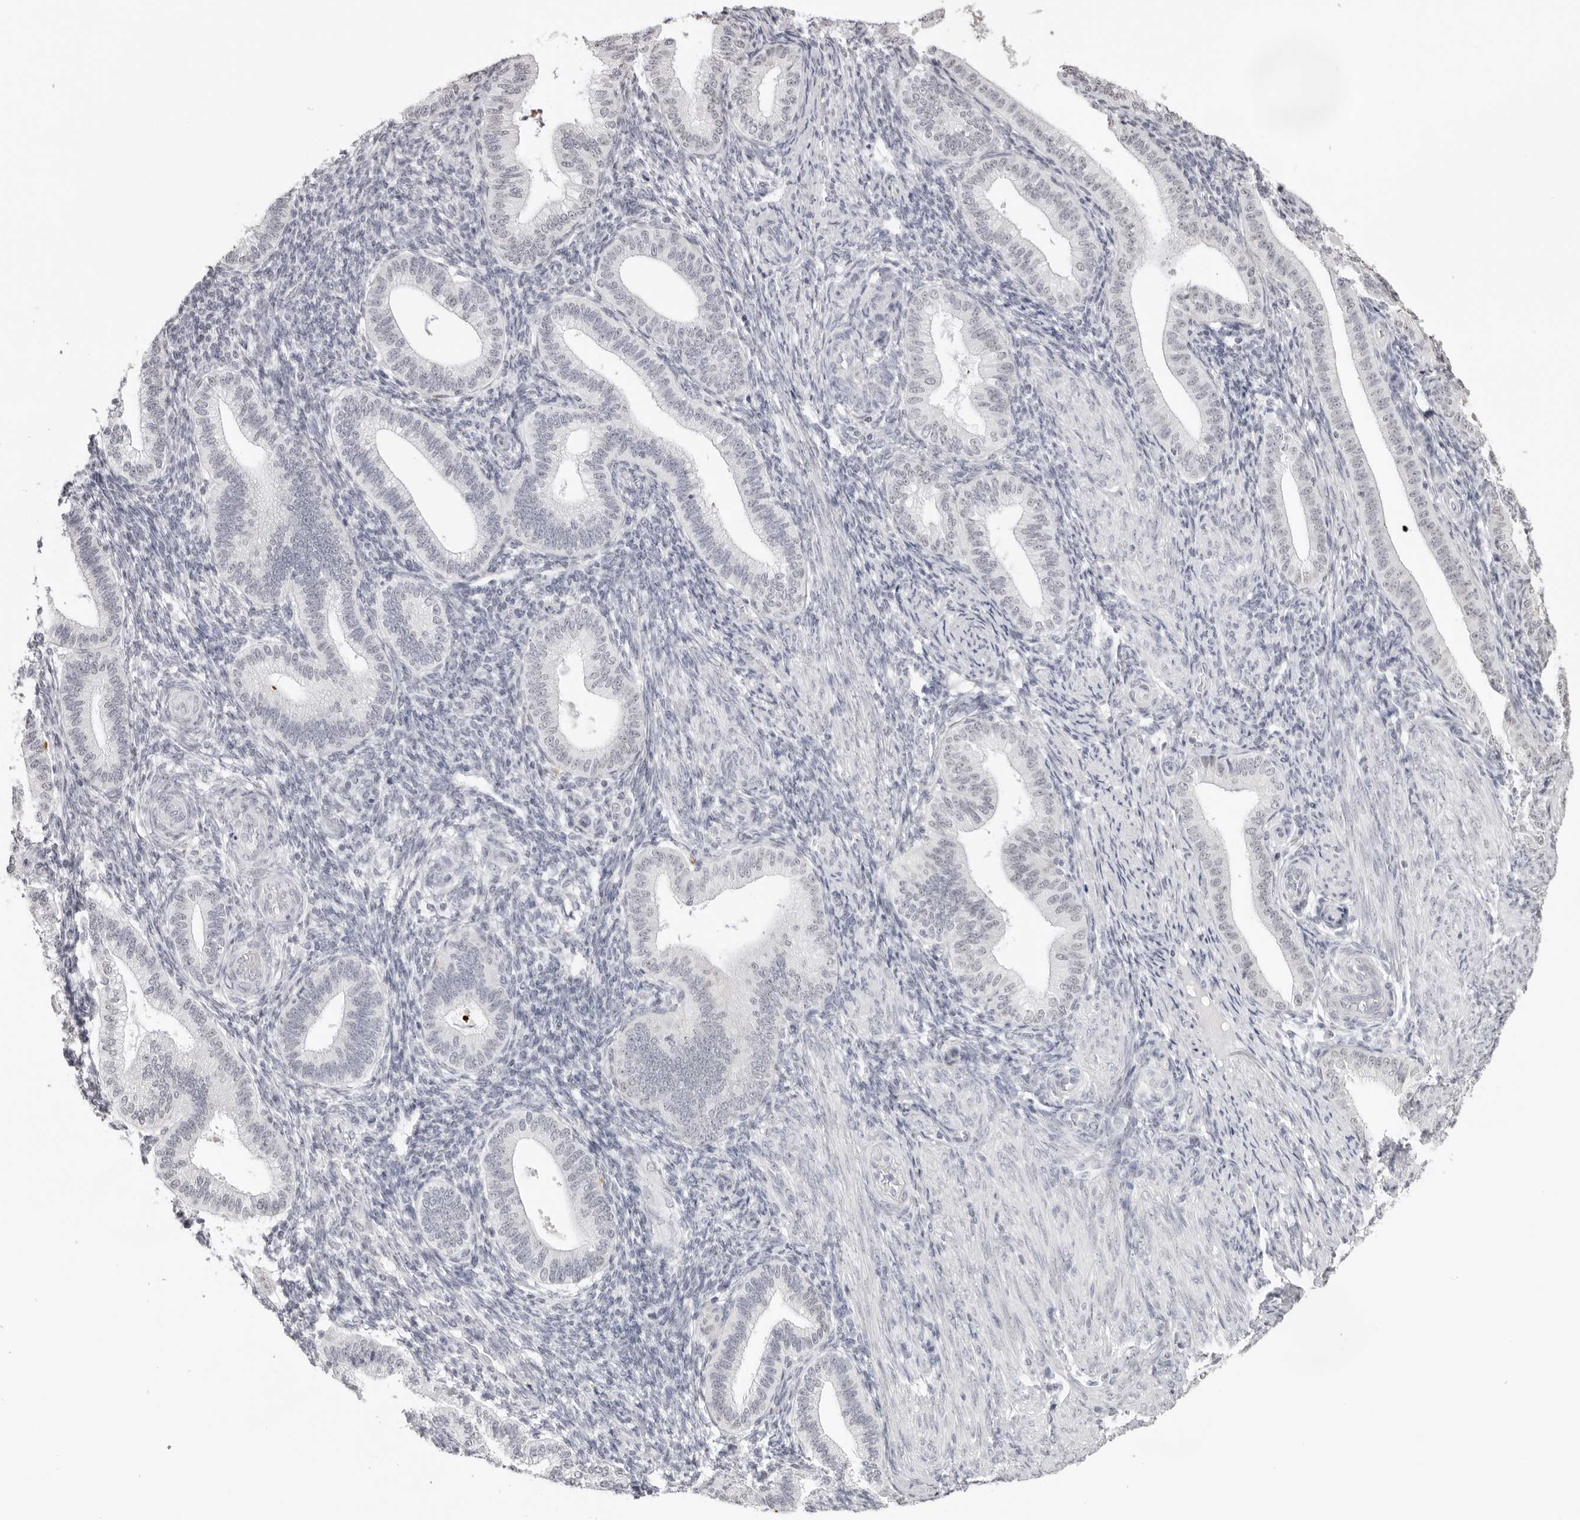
{"staining": {"intensity": "negative", "quantity": "none", "location": "none"}, "tissue": "endometrium", "cell_type": "Cells in endometrial stroma", "image_type": "normal", "snomed": [{"axis": "morphology", "description": "Normal tissue, NOS"}, {"axis": "topography", "description": "Endometrium"}], "caption": "This micrograph is of normal endometrium stained with immunohistochemistry to label a protein in brown with the nuclei are counter-stained blue. There is no positivity in cells in endometrial stroma.", "gene": "KLK12", "patient": {"sex": "female", "age": 39}}